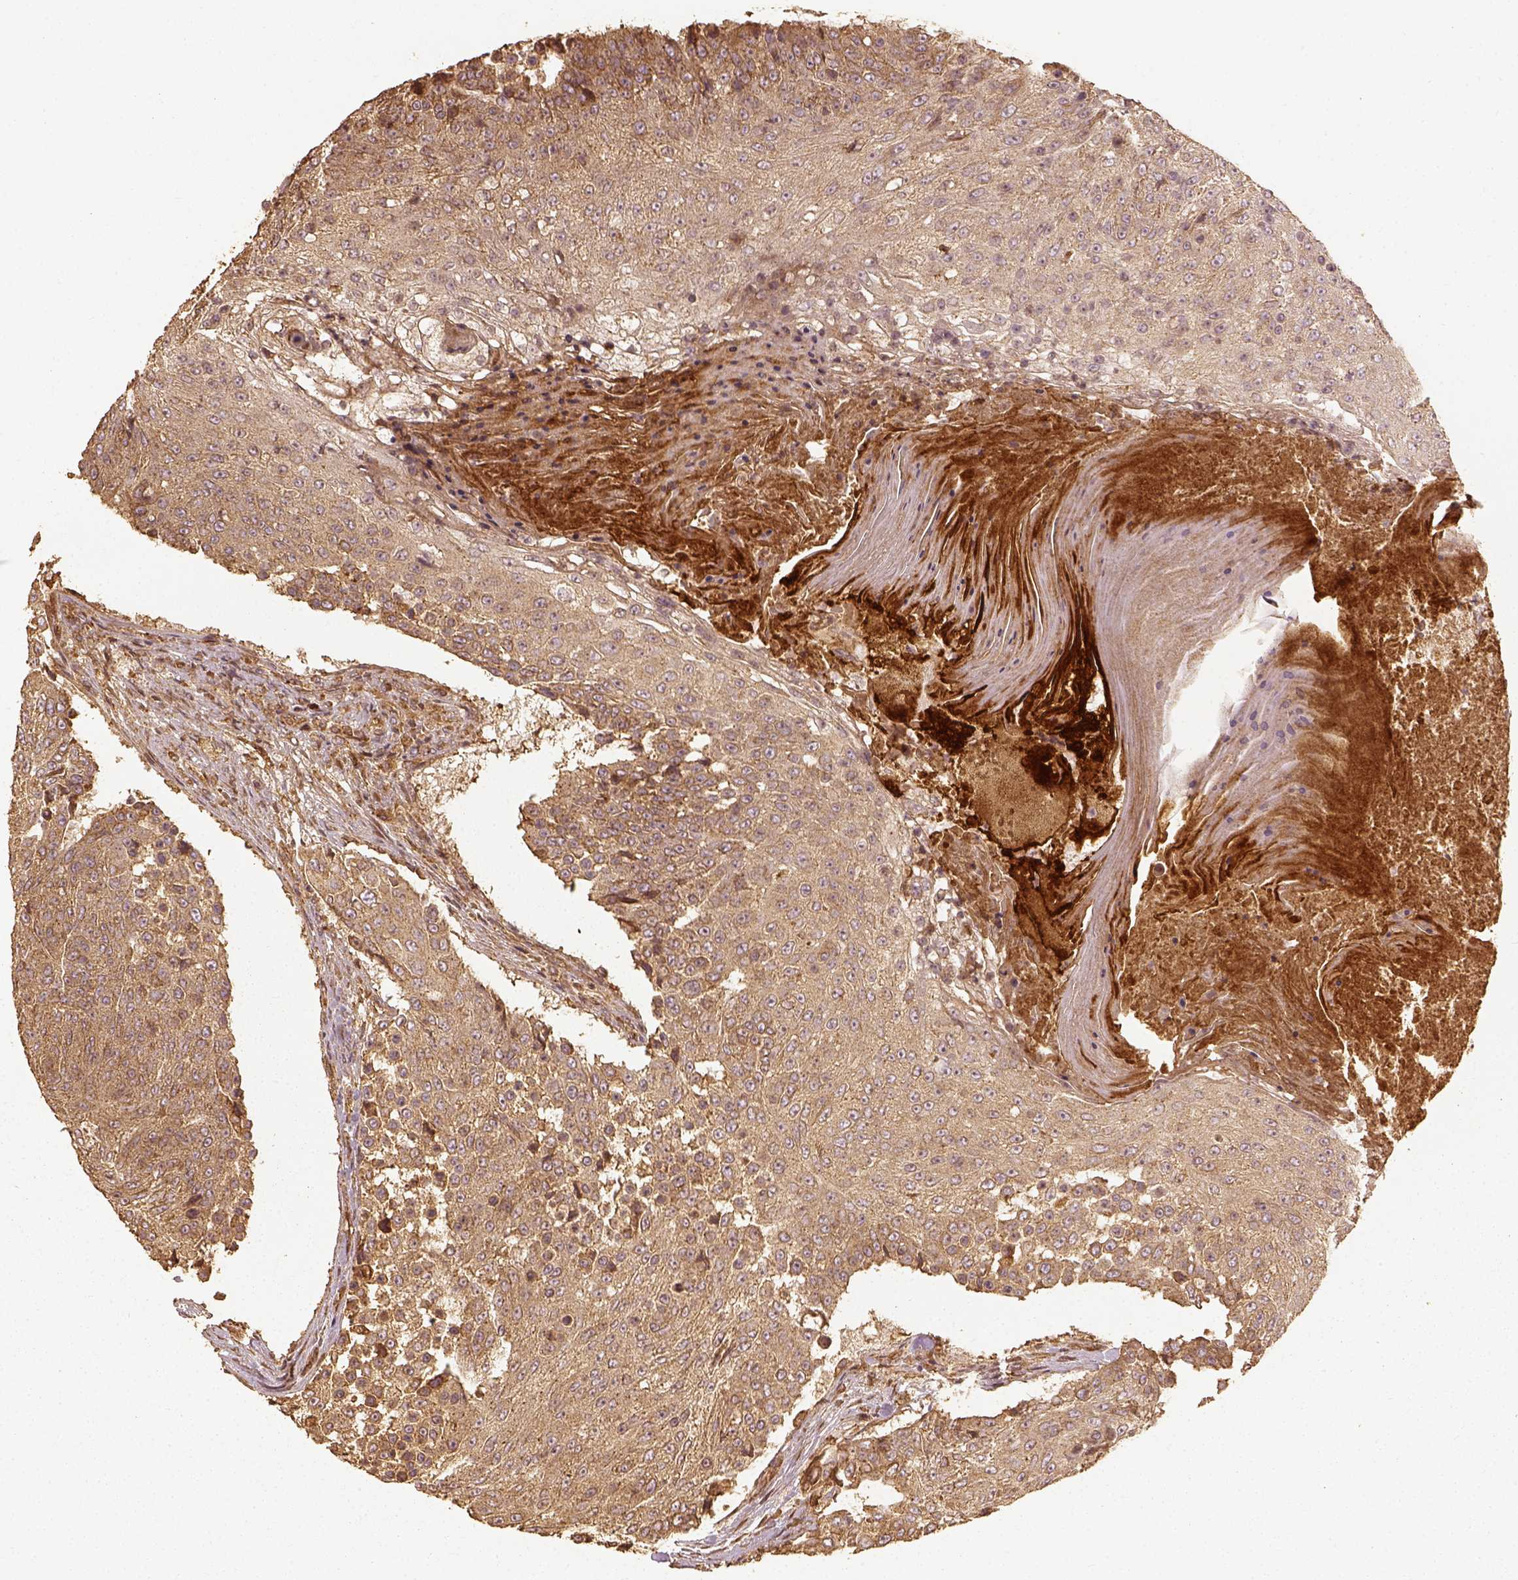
{"staining": {"intensity": "weak", "quantity": ">75%", "location": "cytoplasmic/membranous"}, "tissue": "urothelial cancer", "cell_type": "Tumor cells", "image_type": "cancer", "snomed": [{"axis": "morphology", "description": "Urothelial carcinoma, High grade"}, {"axis": "topography", "description": "Urinary bladder"}], "caption": "A brown stain shows weak cytoplasmic/membranous positivity of a protein in human urothelial carcinoma (high-grade) tumor cells. The staining was performed using DAB (3,3'-diaminobenzidine), with brown indicating positive protein expression. Nuclei are stained blue with hematoxylin.", "gene": "VEGFA", "patient": {"sex": "female", "age": 63}}